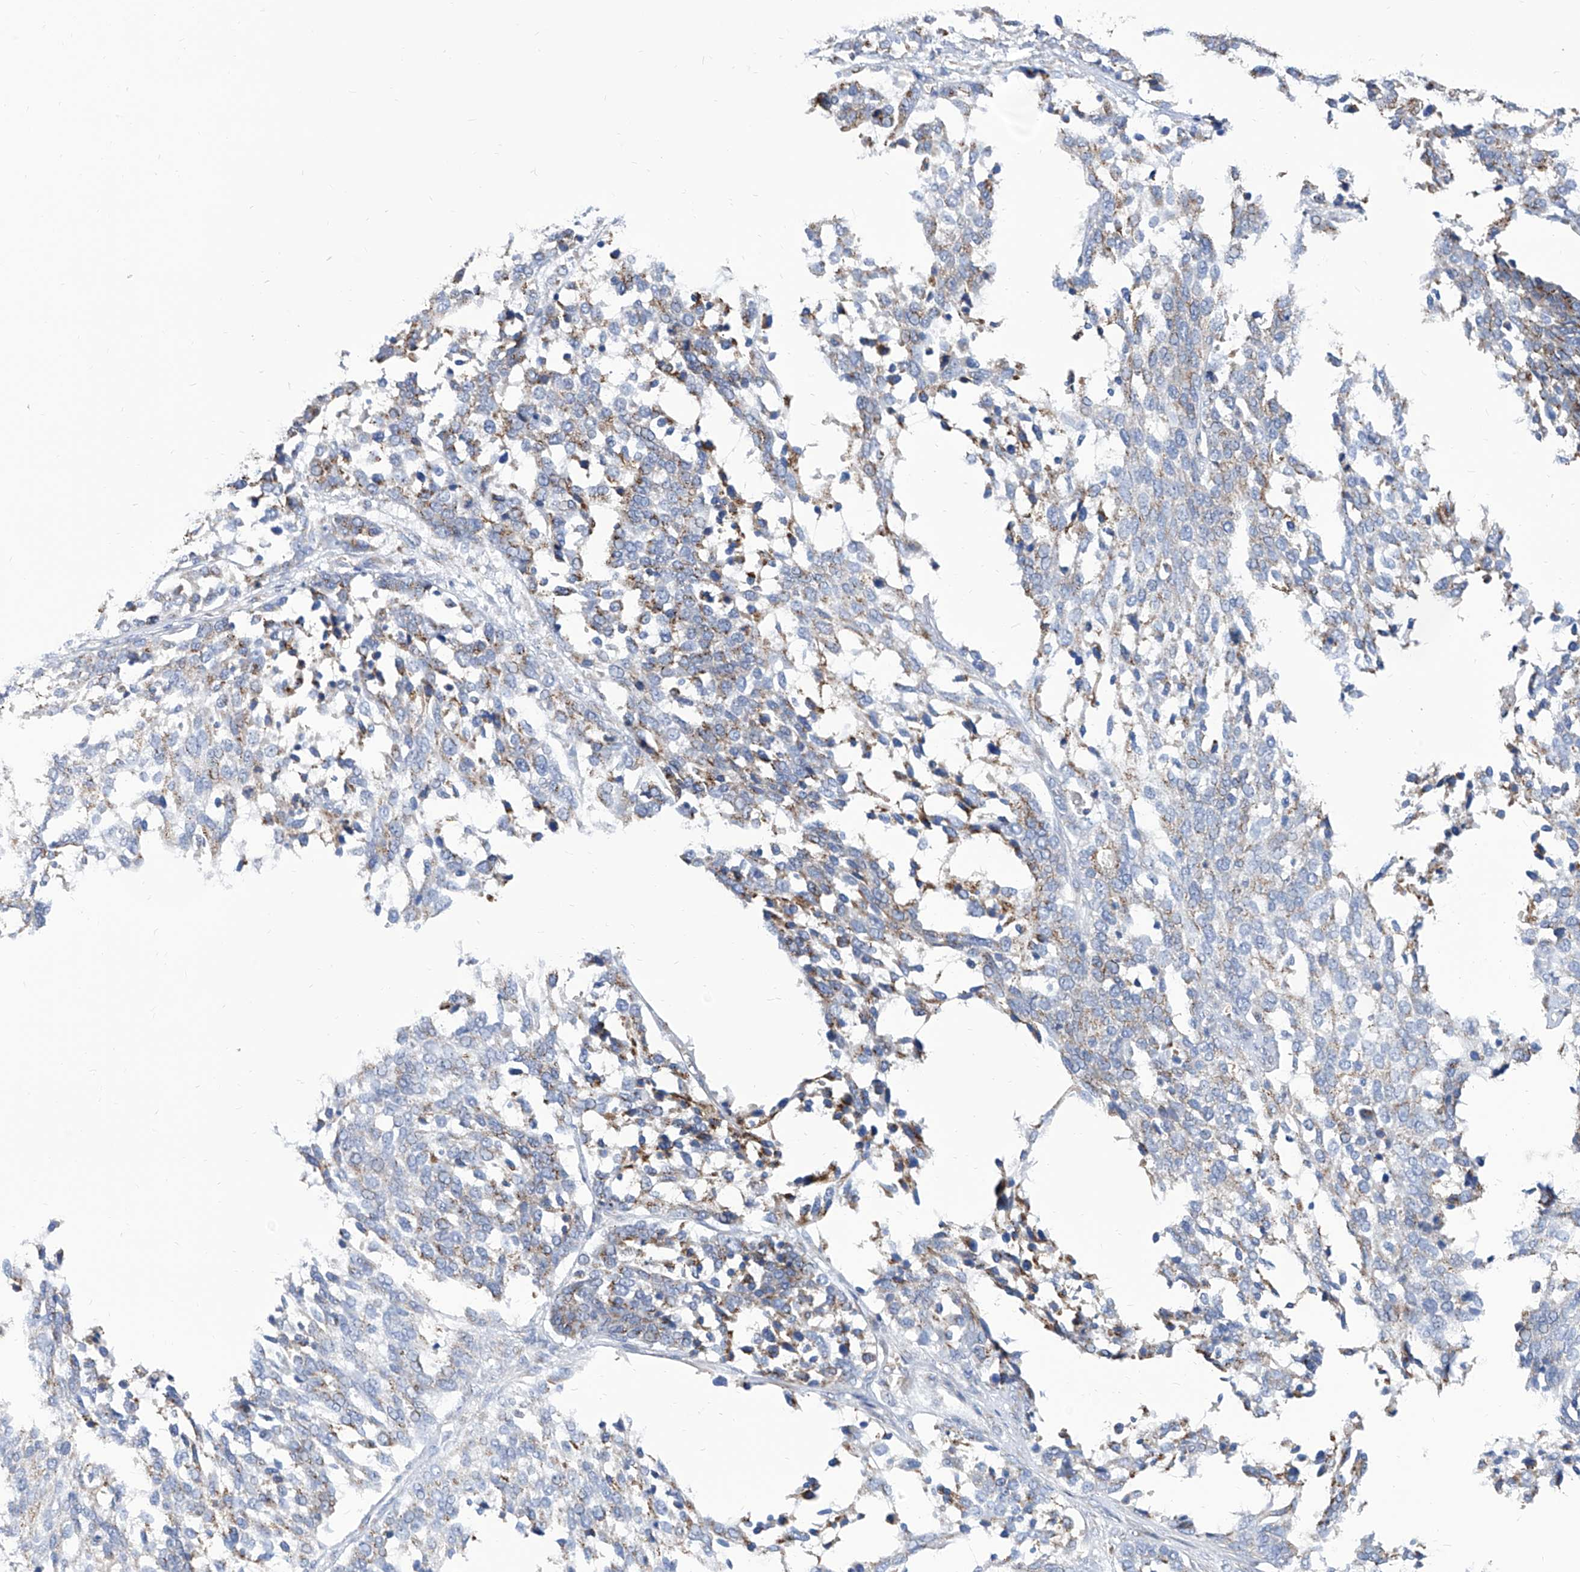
{"staining": {"intensity": "moderate", "quantity": "<25%", "location": "cytoplasmic/membranous"}, "tissue": "ovarian cancer", "cell_type": "Tumor cells", "image_type": "cancer", "snomed": [{"axis": "morphology", "description": "Cystadenocarcinoma, serous, NOS"}, {"axis": "topography", "description": "Ovary"}], "caption": "Protein staining by immunohistochemistry displays moderate cytoplasmic/membranous positivity in about <25% of tumor cells in ovarian cancer (serous cystadenocarcinoma).", "gene": "TJAP1", "patient": {"sex": "female", "age": 44}}